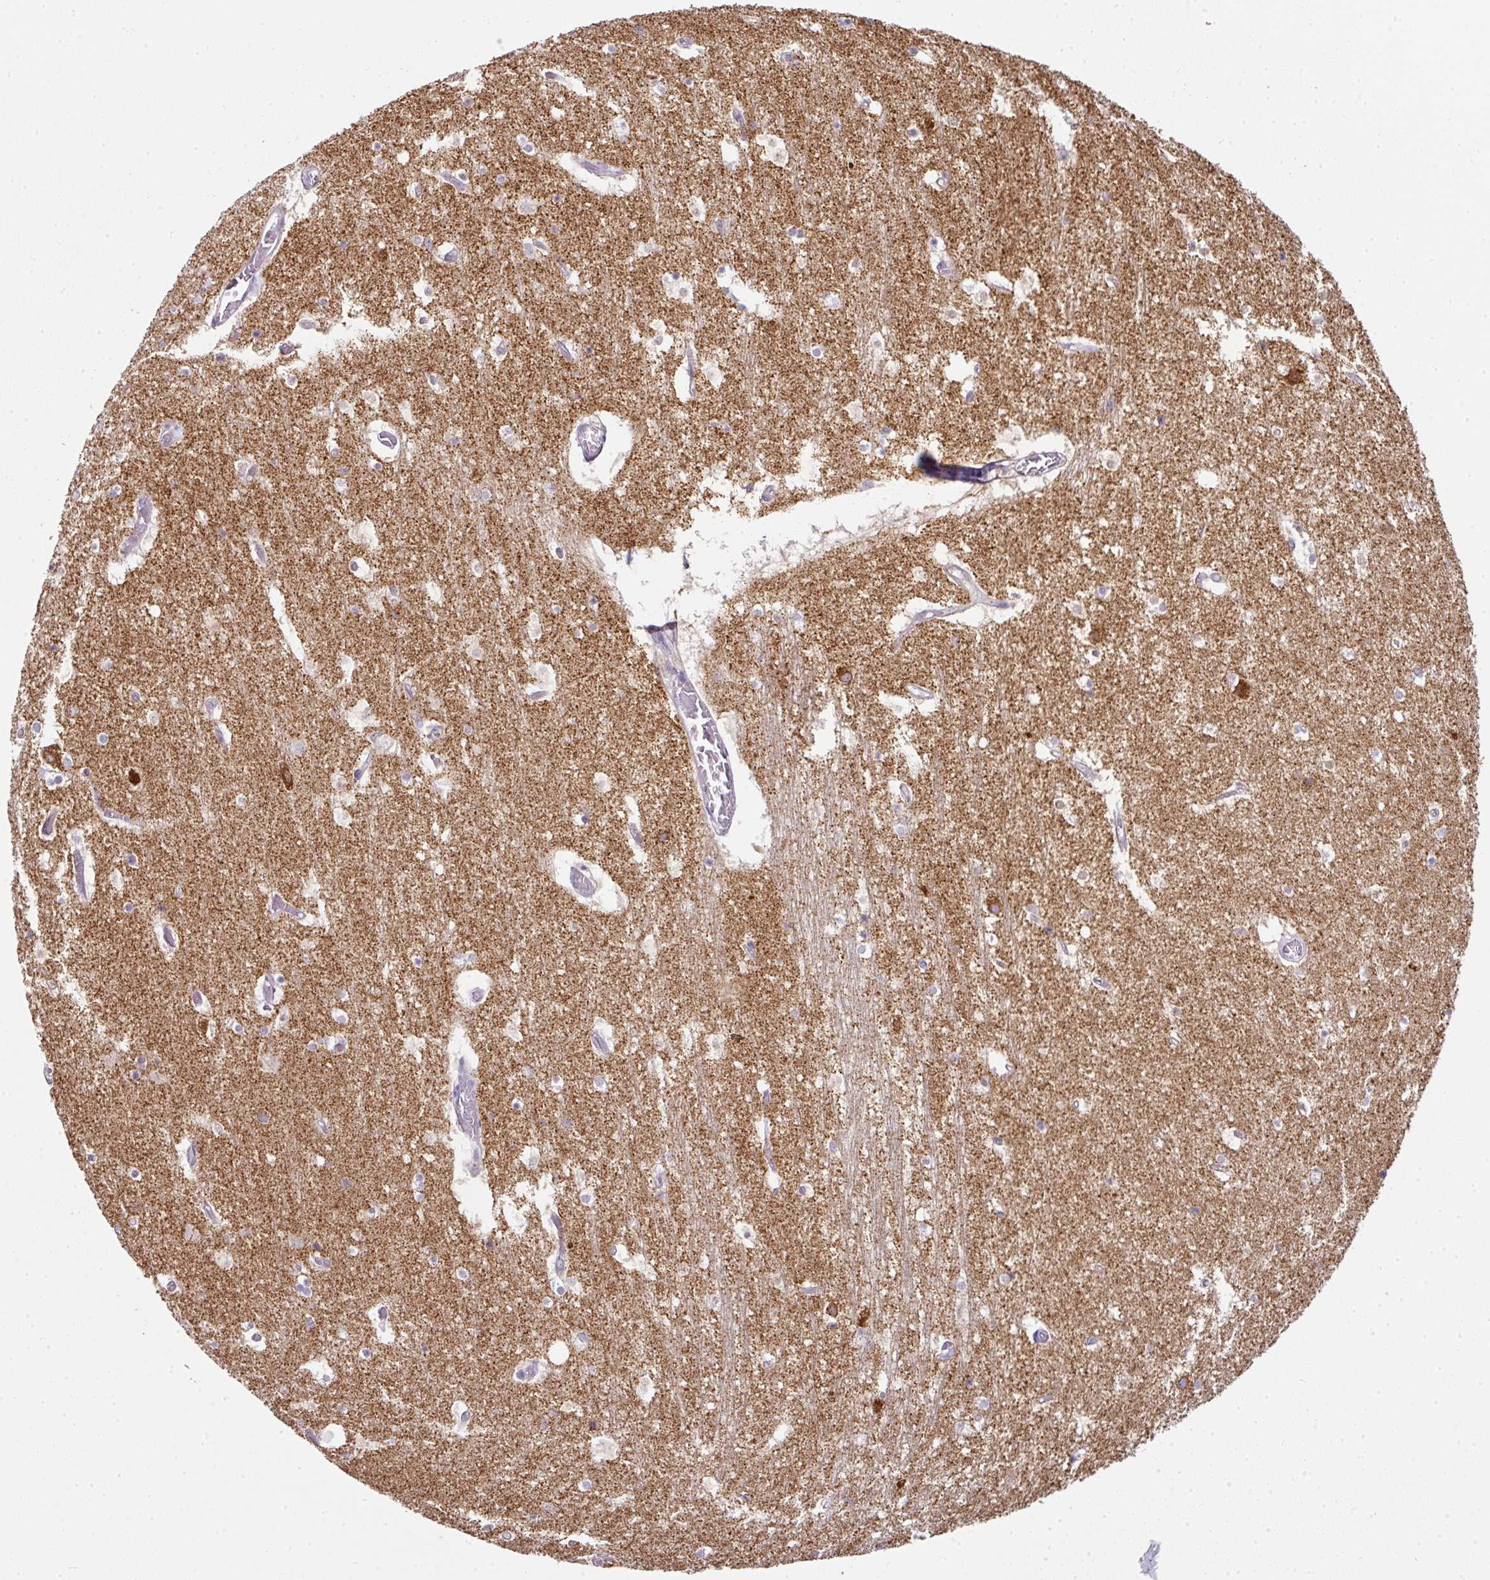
{"staining": {"intensity": "negative", "quantity": "none", "location": "none"}, "tissue": "hippocampus", "cell_type": "Glial cells", "image_type": "normal", "snomed": [{"axis": "morphology", "description": "Normal tissue, NOS"}, {"axis": "topography", "description": "Hippocampus"}], "caption": "Benign hippocampus was stained to show a protein in brown. There is no significant positivity in glial cells.", "gene": "ANKRD18A", "patient": {"sex": "female", "age": 52}}